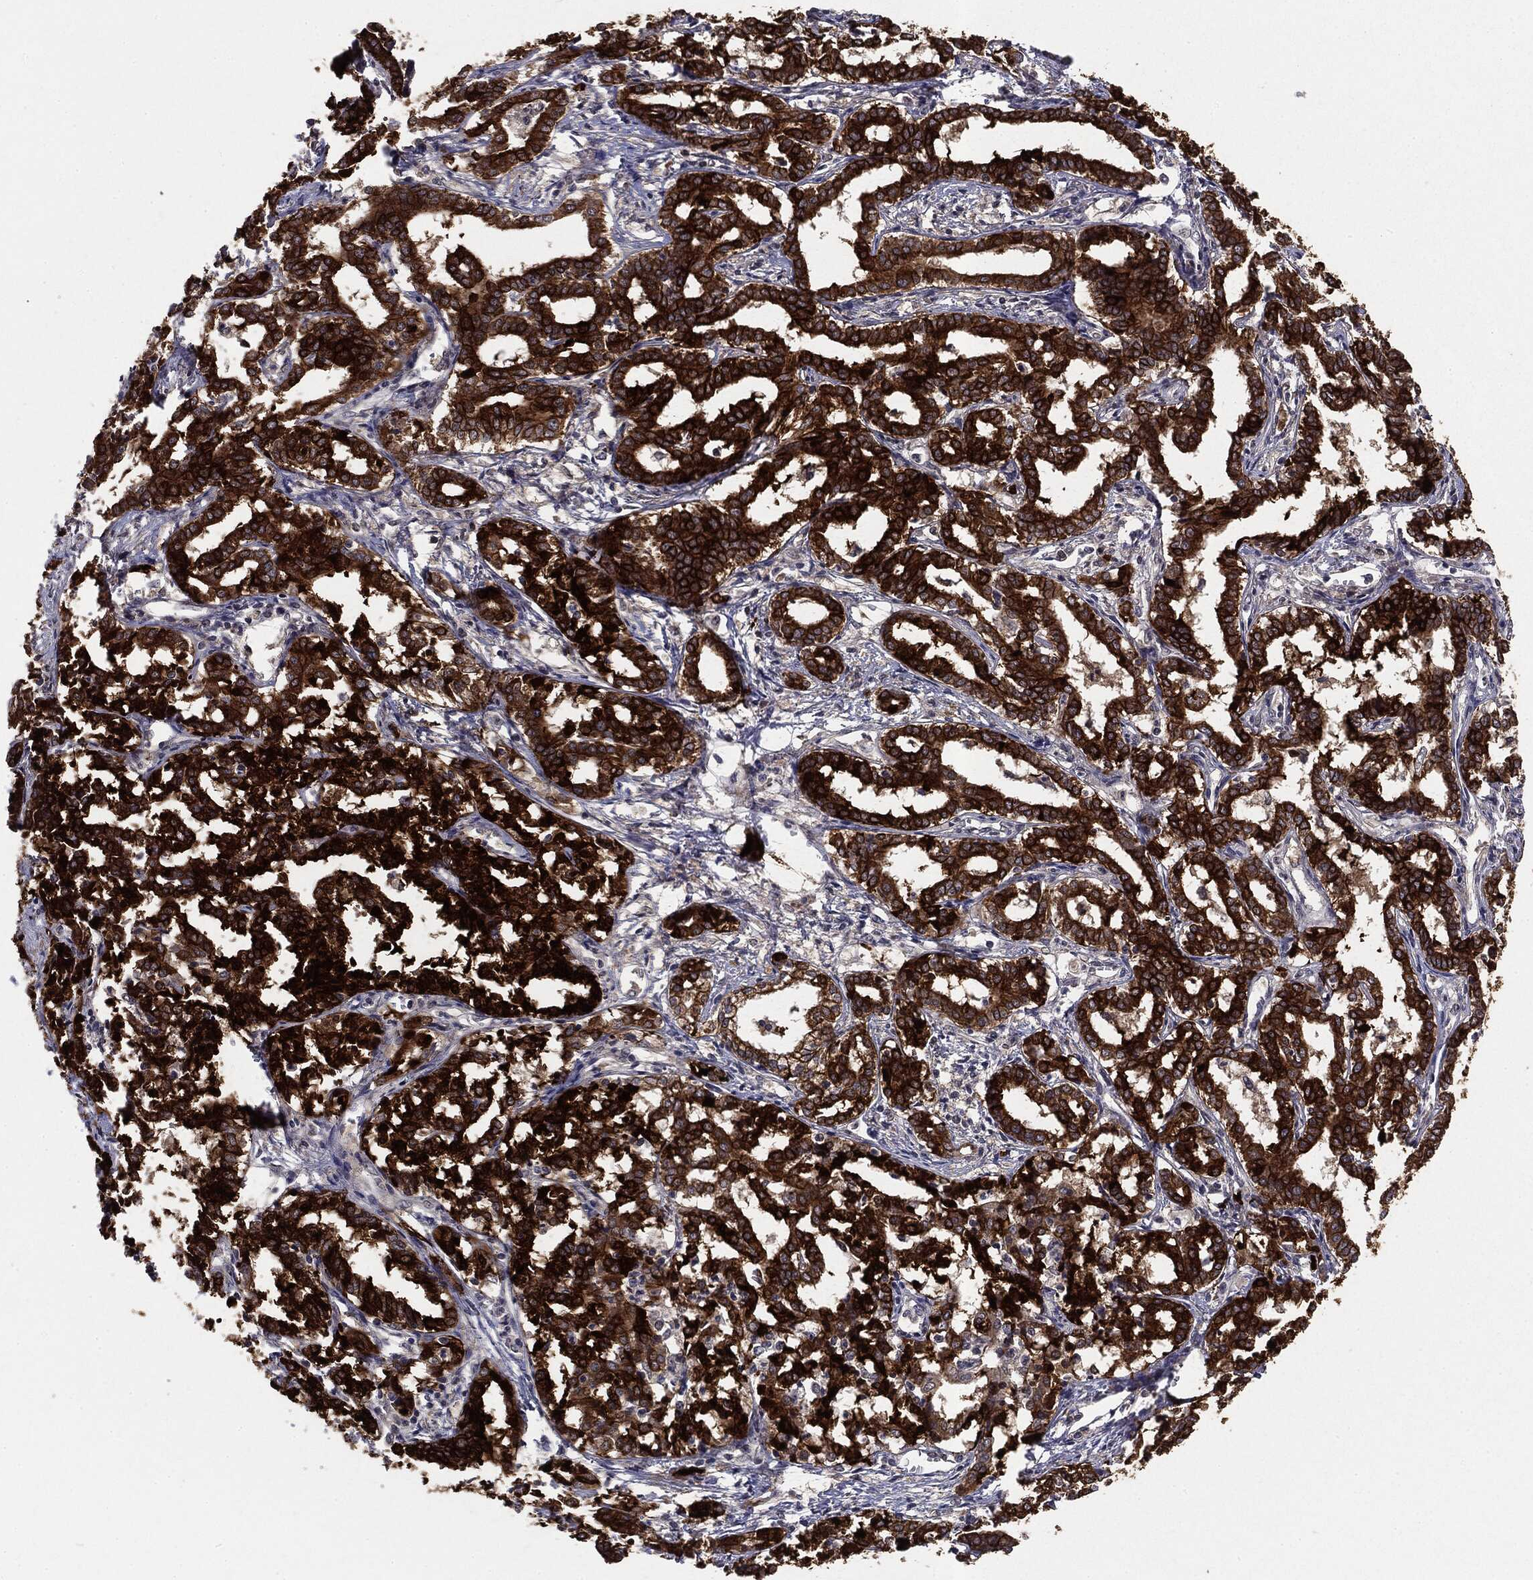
{"staining": {"intensity": "strong", "quantity": ">75%", "location": "cytoplasmic/membranous"}, "tissue": "liver cancer", "cell_type": "Tumor cells", "image_type": "cancer", "snomed": [{"axis": "morphology", "description": "Cholangiocarcinoma"}, {"axis": "topography", "description": "Liver"}], "caption": "Liver cancer (cholangiocarcinoma) tissue exhibits strong cytoplasmic/membranous staining in approximately >75% of tumor cells", "gene": "KRT7", "patient": {"sex": "female", "age": 47}}